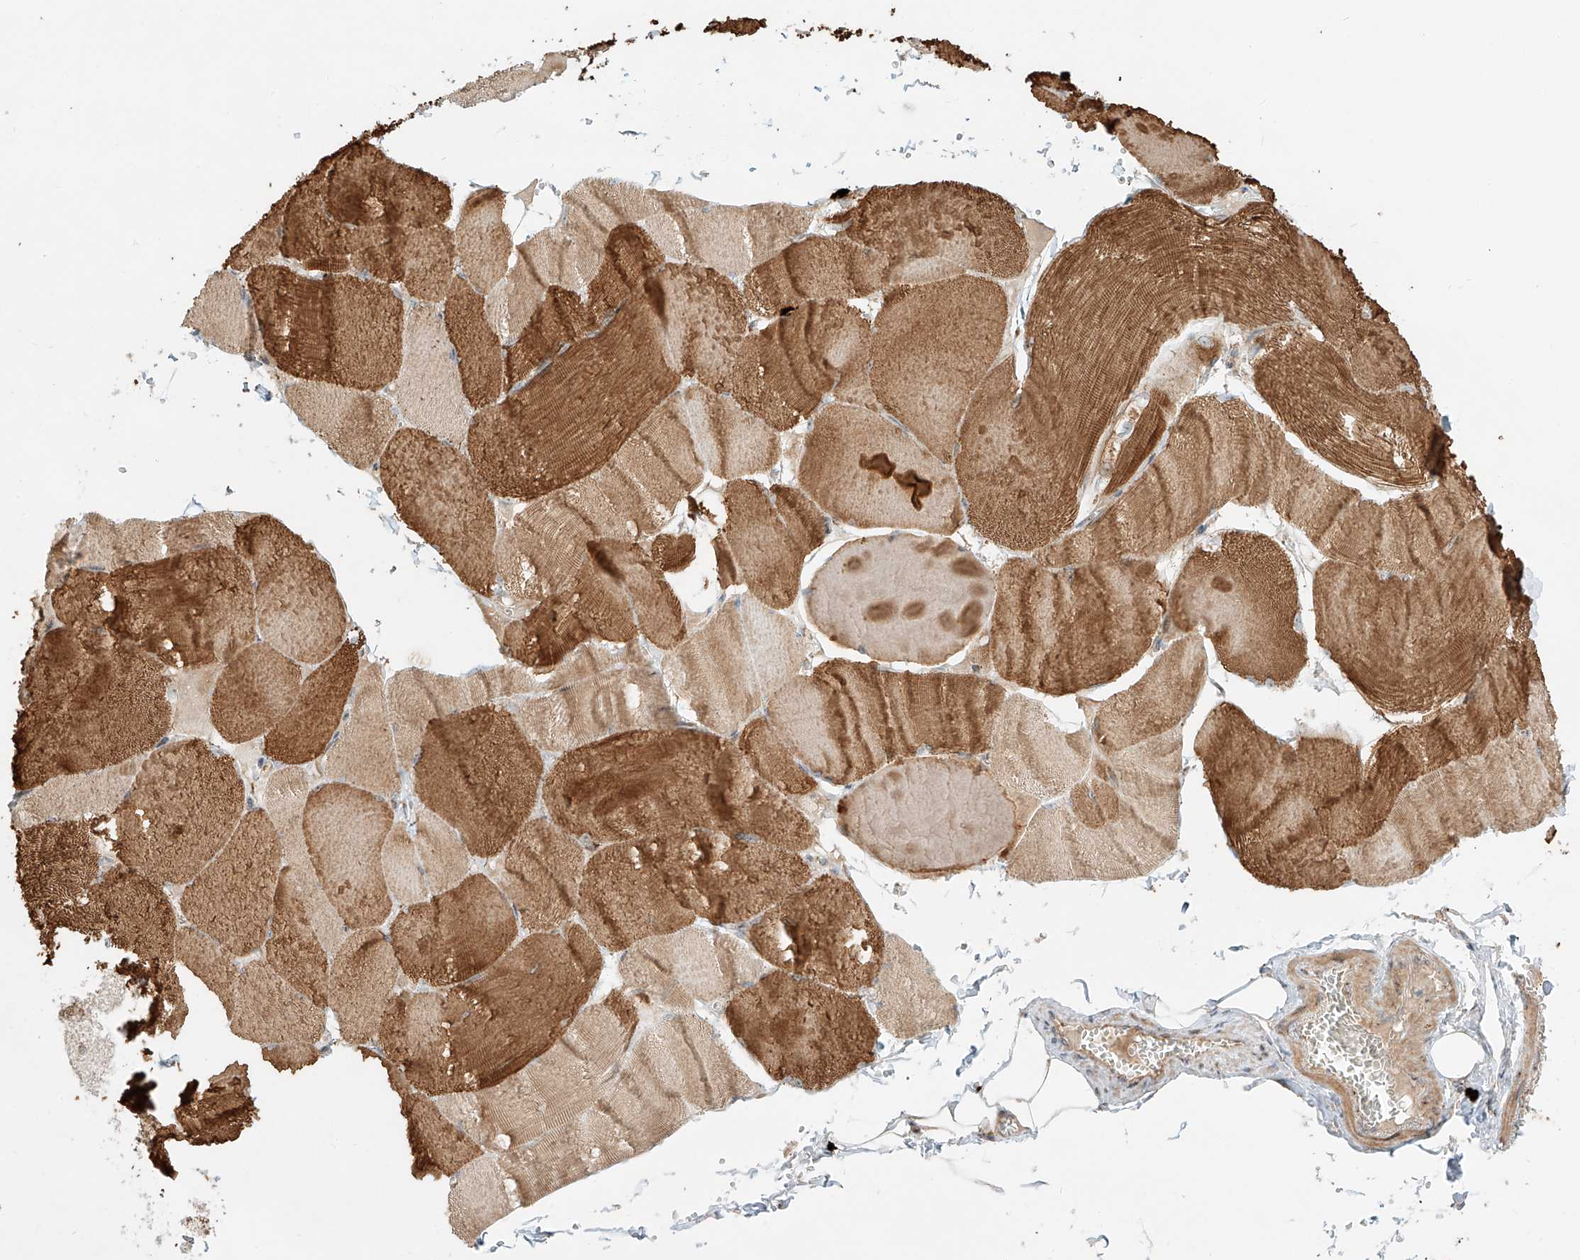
{"staining": {"intensity": "strong", "quantity": ">75%", "location": "cytoplasmic/membranous"}, "tissue": "skeletal muscle", "cell_type": "Myocytes", "image_type": "normal", "snomed": [{"axis": "morphology", "description": "Normal tissue, NOS"}, {"axis": "morphology", "description": "Basal cell carcinoma"}, {"axis": "topography", "description": "Skeletal muscle"}], "caption": "This image demonstrates unremarkable skeletal muscle stained with immunohistochemistry to label a protein in brown. The cytoplasmic/membranous of myocytes show strong positivity for the protein. Nuclei are counter-stained blue.", "gene": "ZNF287", "patient": {"sex": "female", "age": 64}}